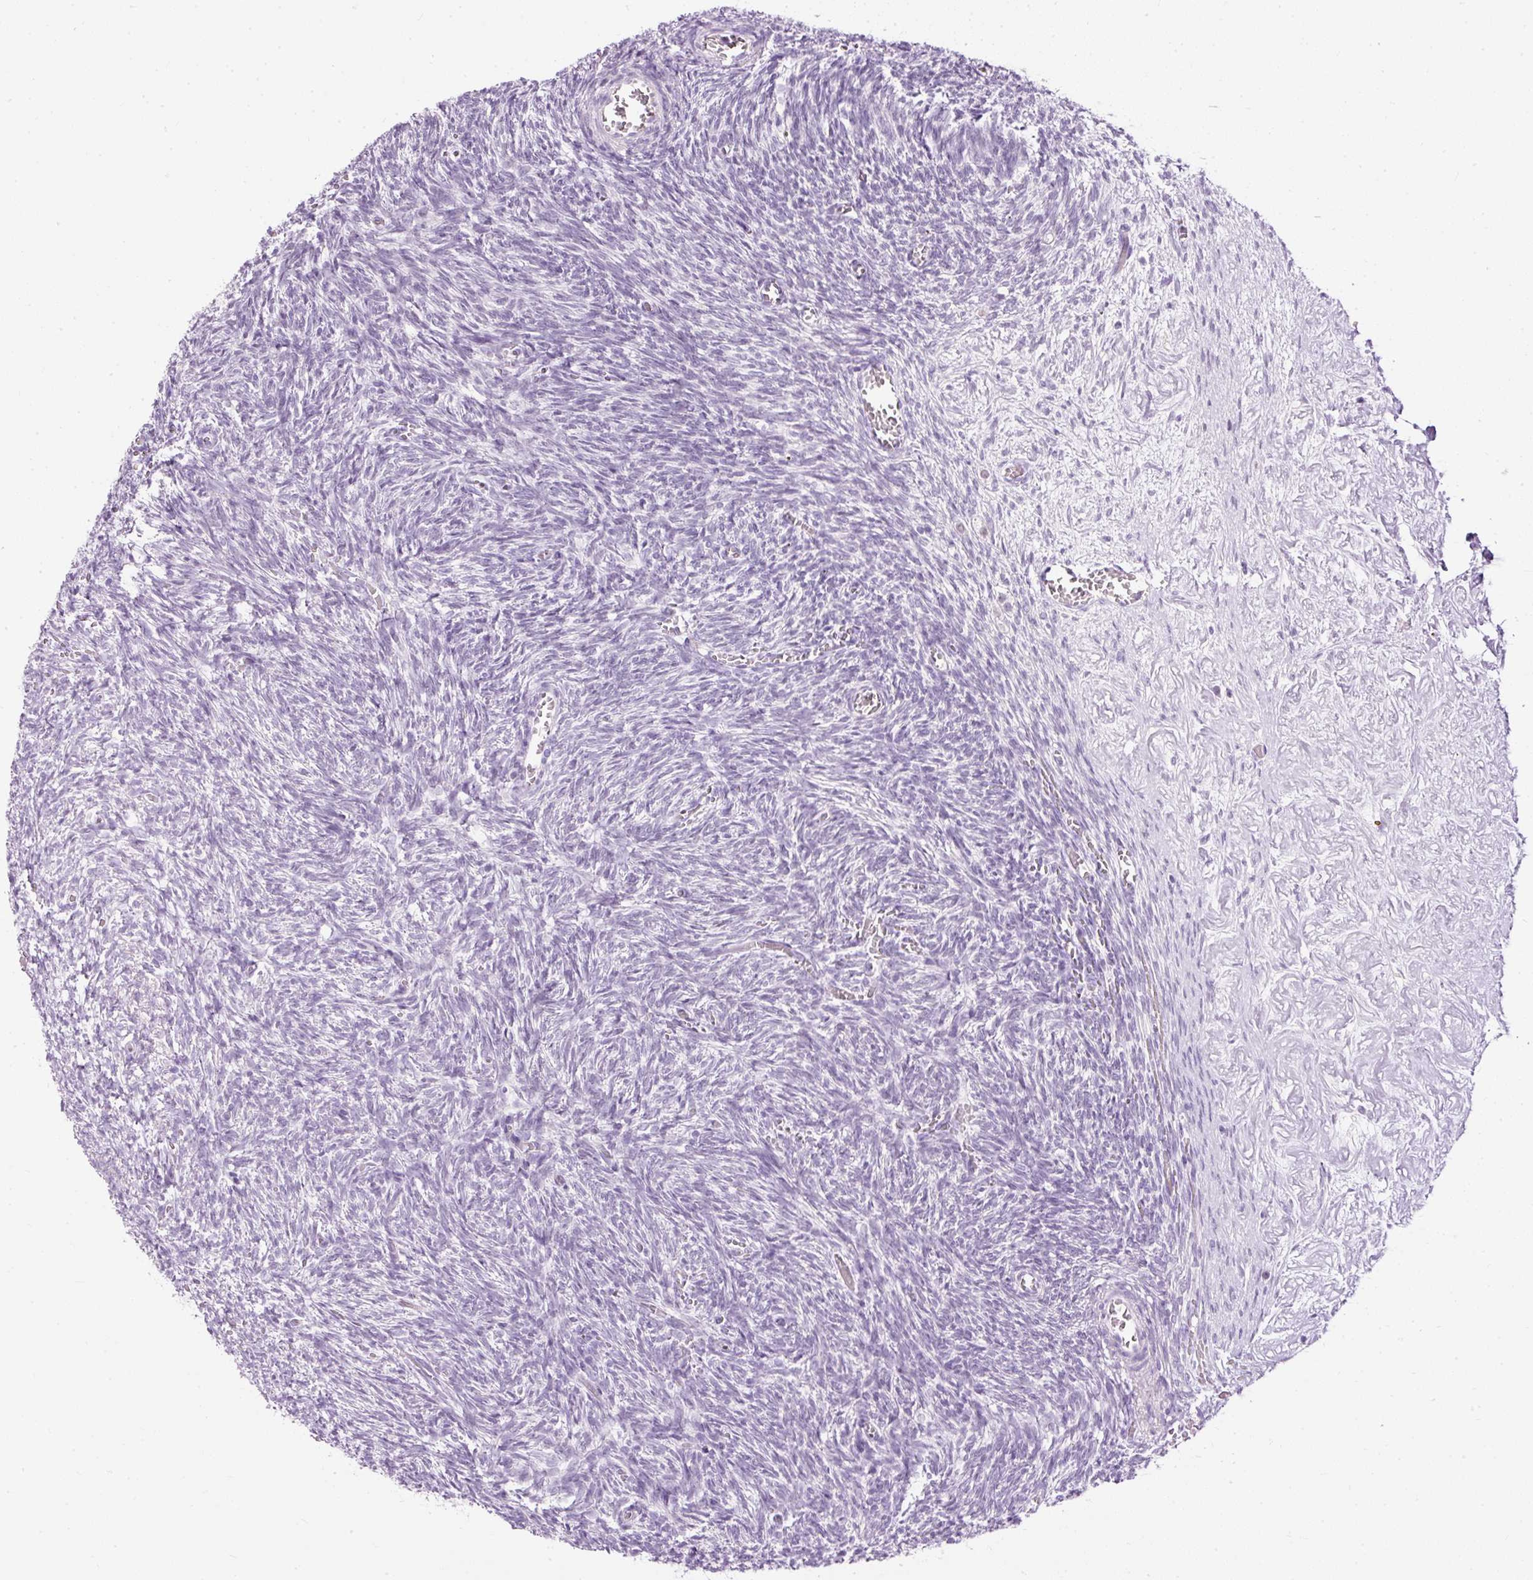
{"staining": {"intensity": "negative", "quantity": "none", "location": "none"}, "tissue": "ovary", "cell_type": "Follicle cells", "image_type": "normal", "snomed": [{"axis": "morphology", "description": "Normal tissue, NOS"}, {"axis": "topography", "description": "Ovary"}], "caption": "Photomicrograph shows no protein staining in follicle cells of unremarkable ovary.", "gene": "PDE6B", "patient": {"sex": "female", "age": 67}}